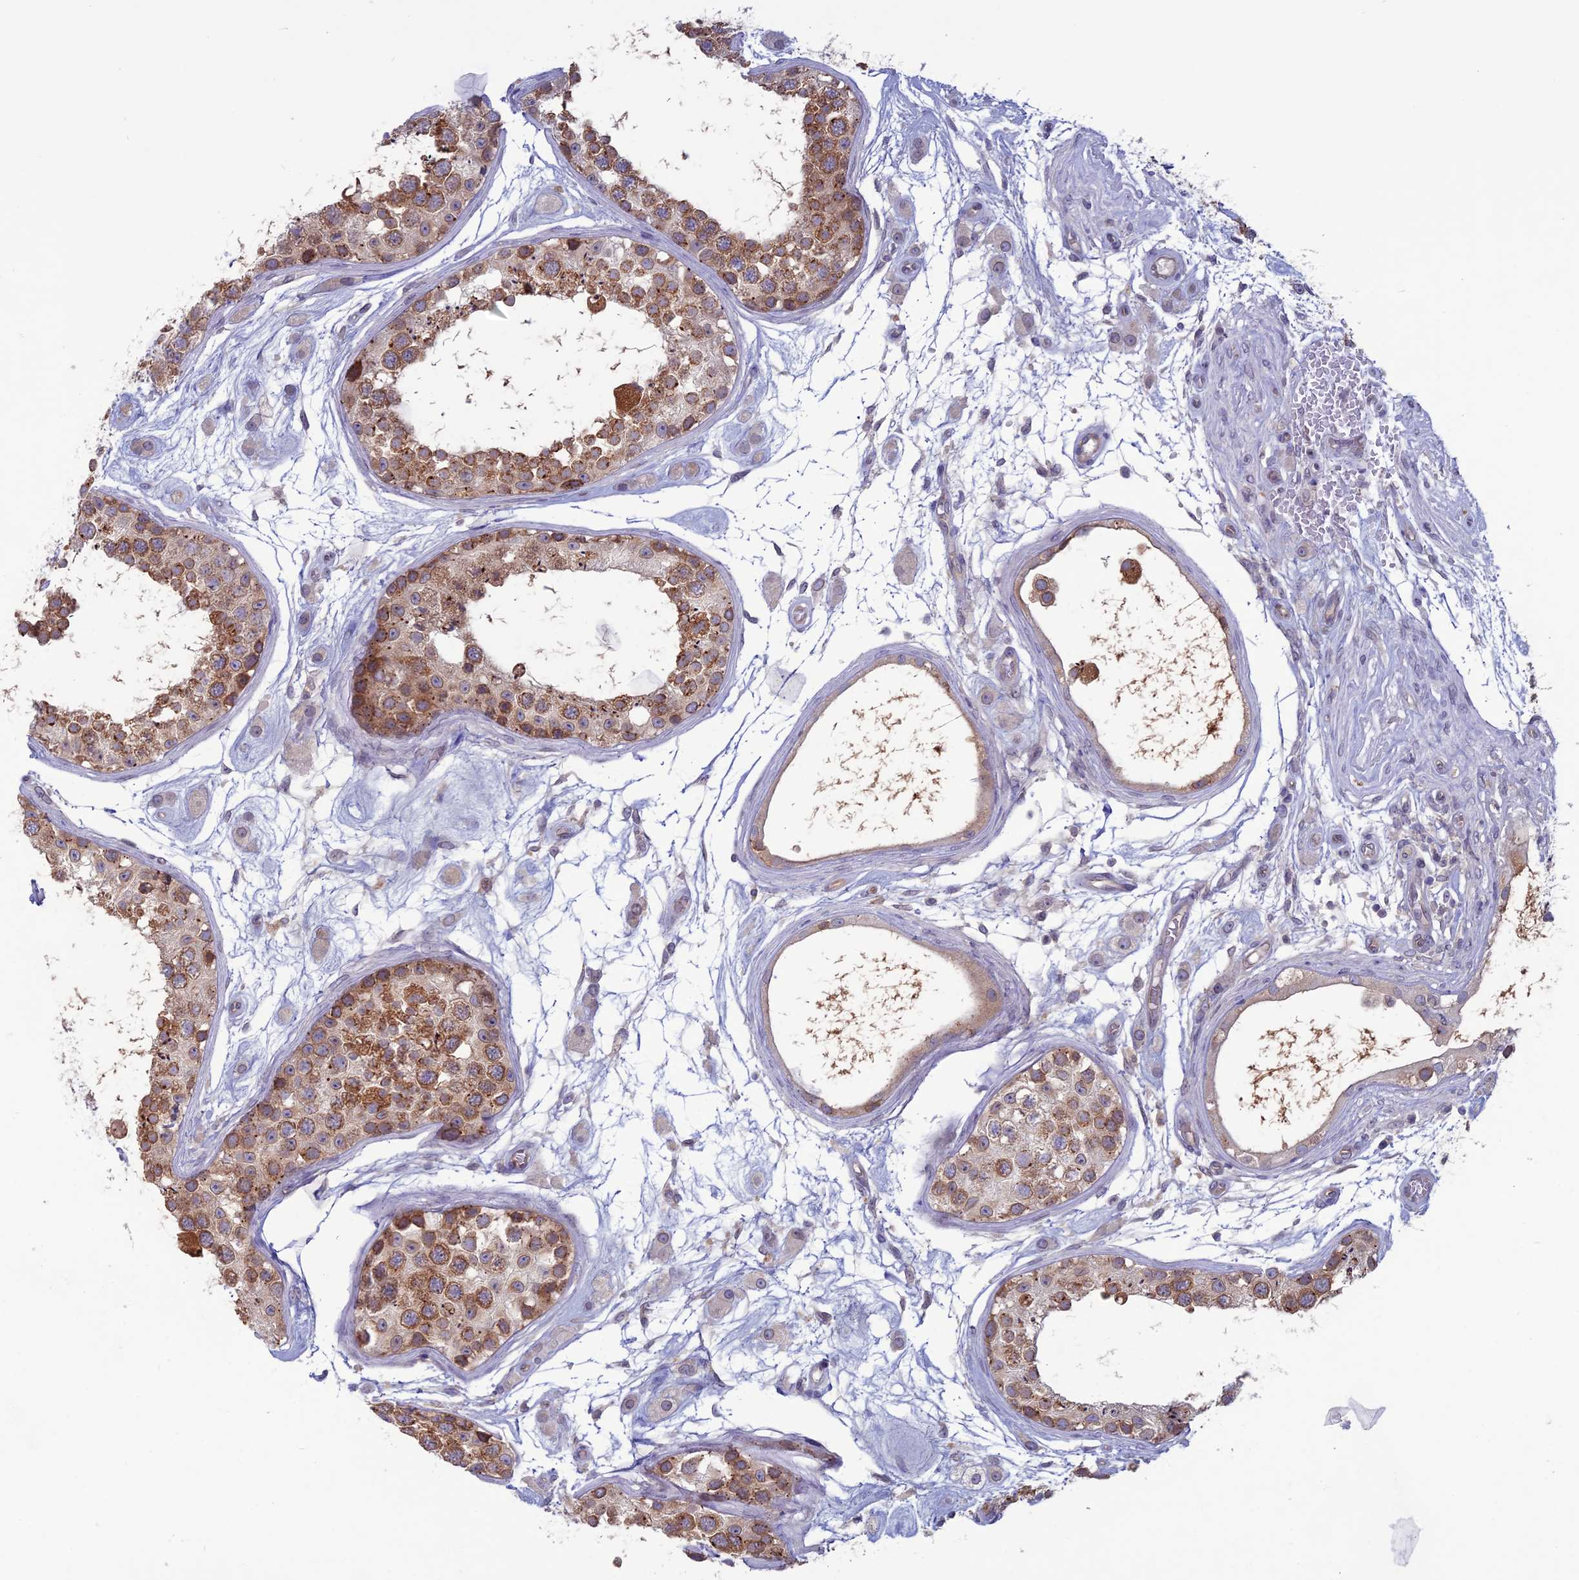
{"staining": {"intensity": "moderate", "quantity": ">75%", "location": "cytoplasmic/membranous"}, "tissue": "testis", "cell_type": "Cells in seminiferous ducts", "image_type": "normal", "snomed": [{"axis": "morphology", "description": "Normal tissue, NOS"}, {"axis": "topography", "description": "Testis"}], "caption": "This is an image of immunohistochemistry (IHC) staining of normal testis, which shows moderate expression in the cytoplasmic/membranous of cells in seminiferous ducts.", "gene": "WDR46", "patient": {"sex": "male", "age": 25}}